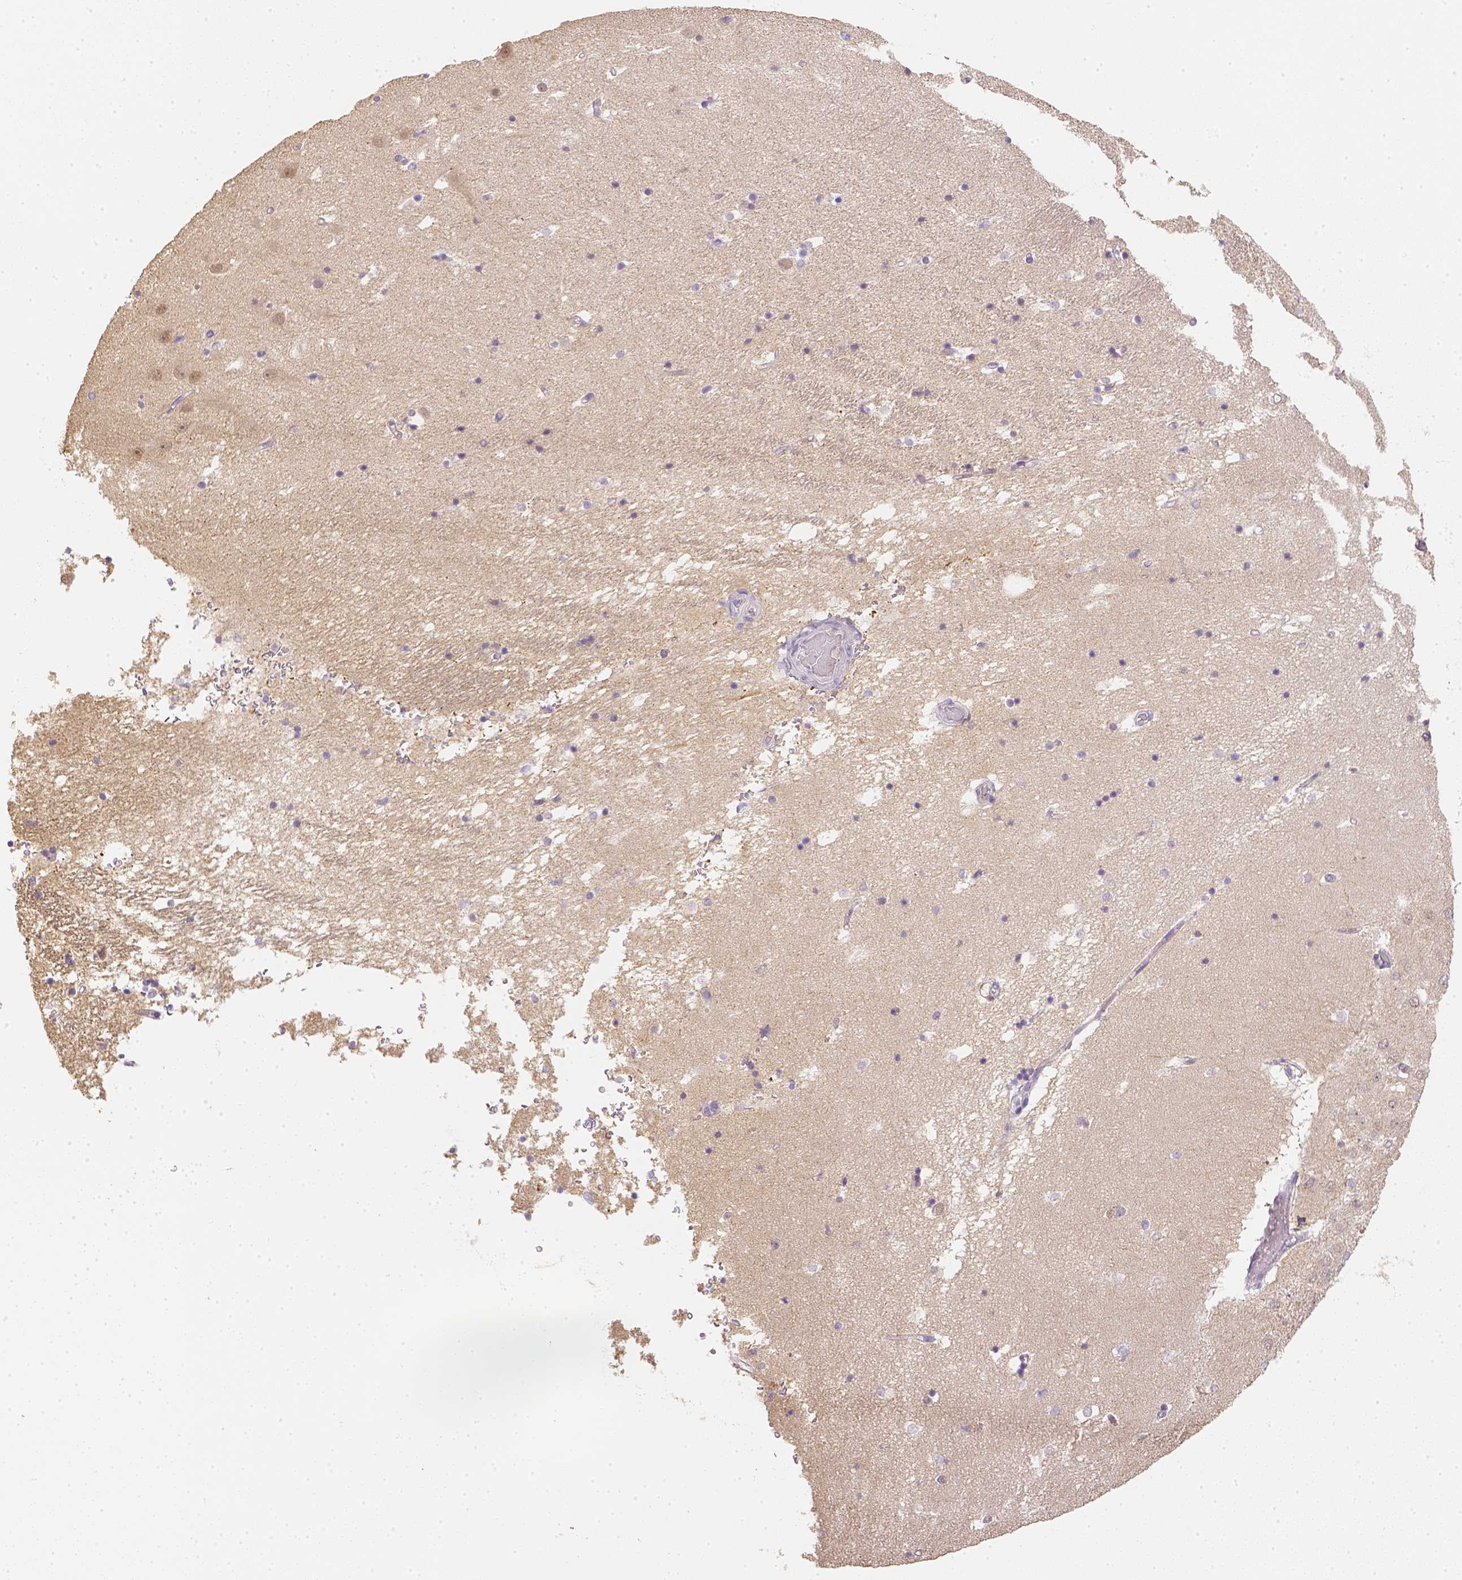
{"staining": {"intensity": "negative", "quantity": "none", "location": "none"}, "tissue": "hippocampus", "cell_type": "Glial cells", "image_type": "normal", "snomed": [{"axis": "morphology", "description": "Normal tissue, NOS"}, {"axis": "topography", "description": "Hippocampus"}], "caption": "Immunohistochemical staining of unremarkable hippocampus demonstrates no significant positivity in glial cells.", "gene": "C10orf67", "patient": {"sex": "male", "age": 58}}